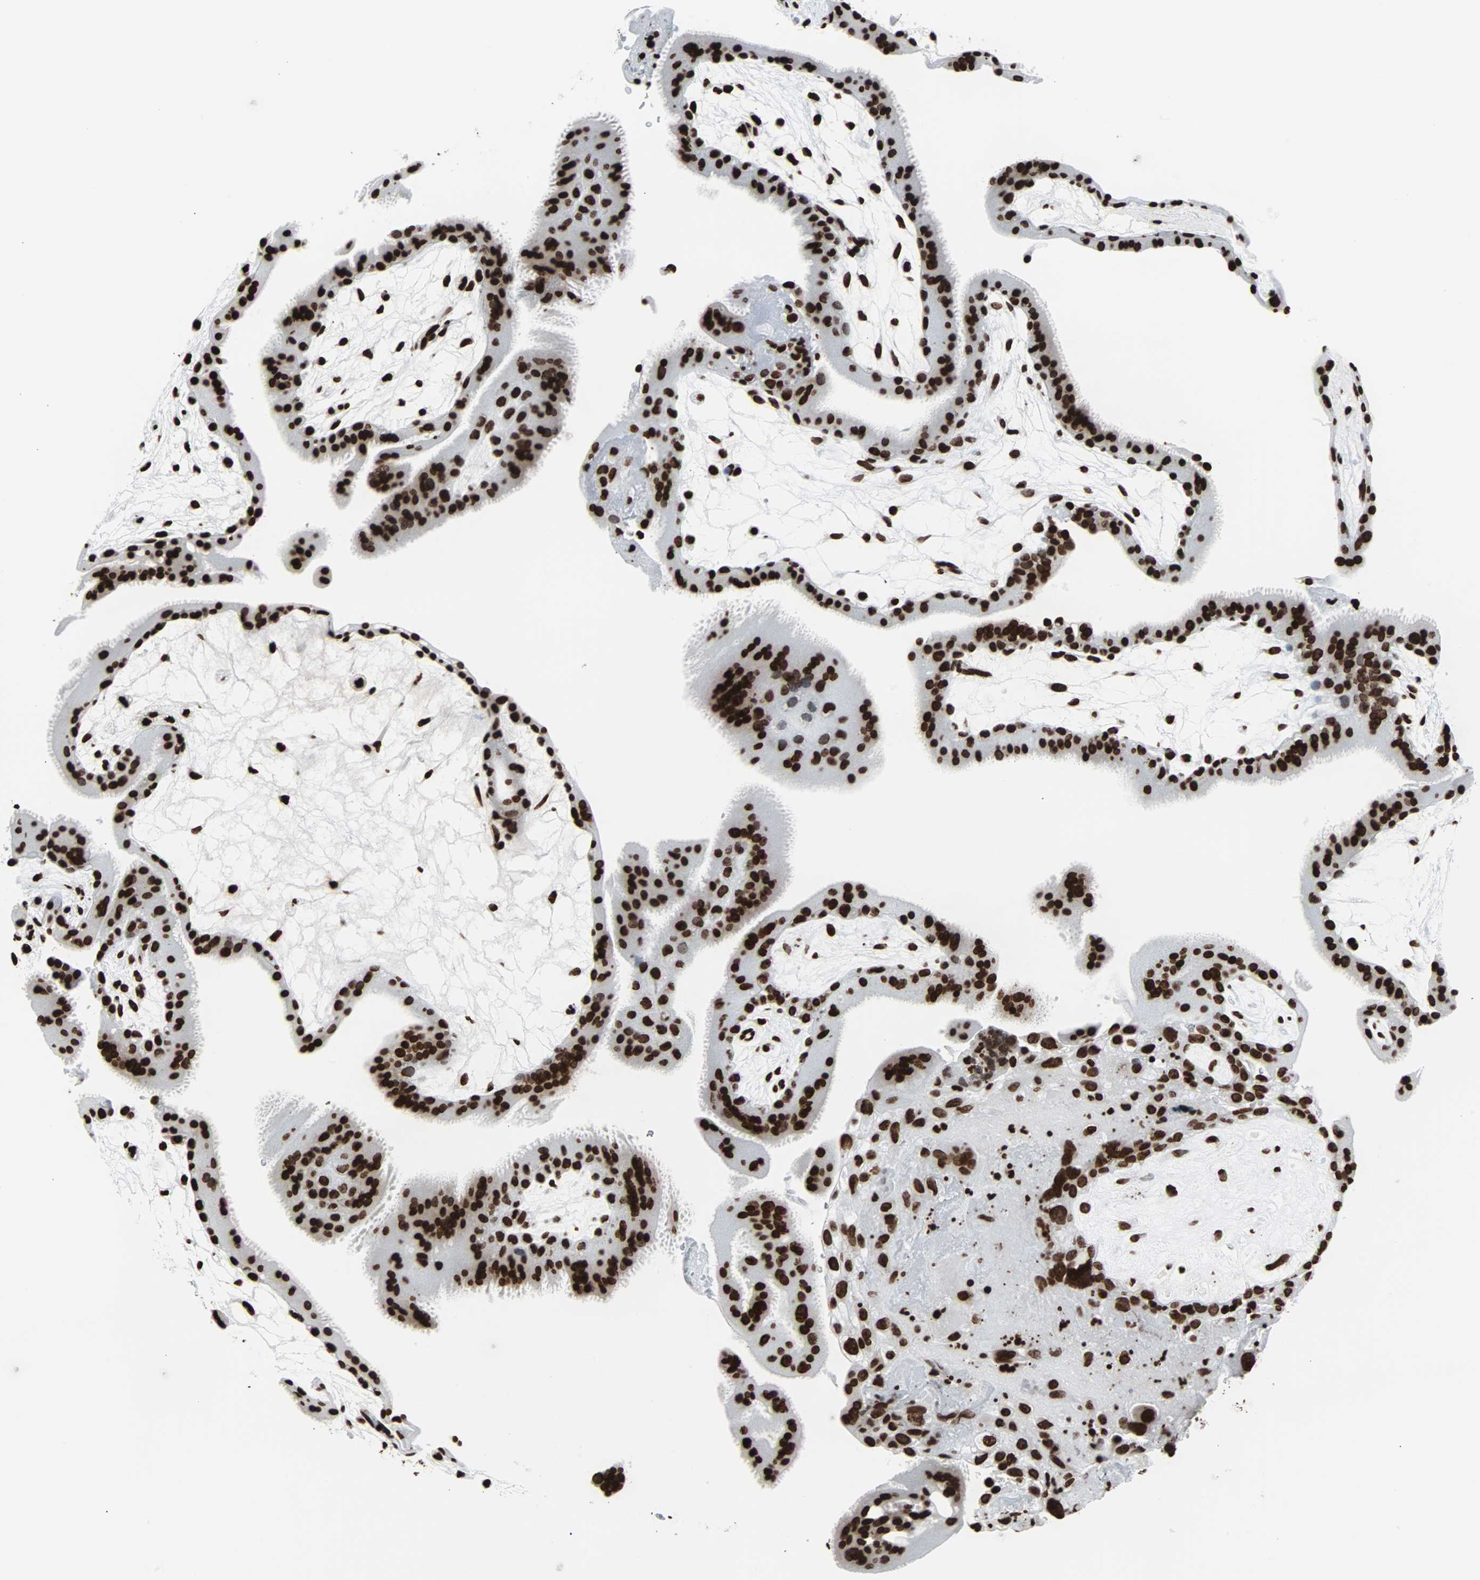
{"staining": {"intensity": "strong", "quantity": ">75%", "location": "nuclear"}, "tissue": "placenta", "cell_type": "Decidual cells", "image_type": "normal", "snomed": [{"axis": "morphology", "description": "Normal tissue, NOS"}, {"axis": "topography", "description": "Placenta"}], "caption": "Immunohistochemistry (IHC) (DAB) staining of unremarkable placenta exhibits strong nuclear protein expression in approximately >75% of decidual cells.", "gene": "H2BC18", "patient": {"sex": "female", "age": 19}}